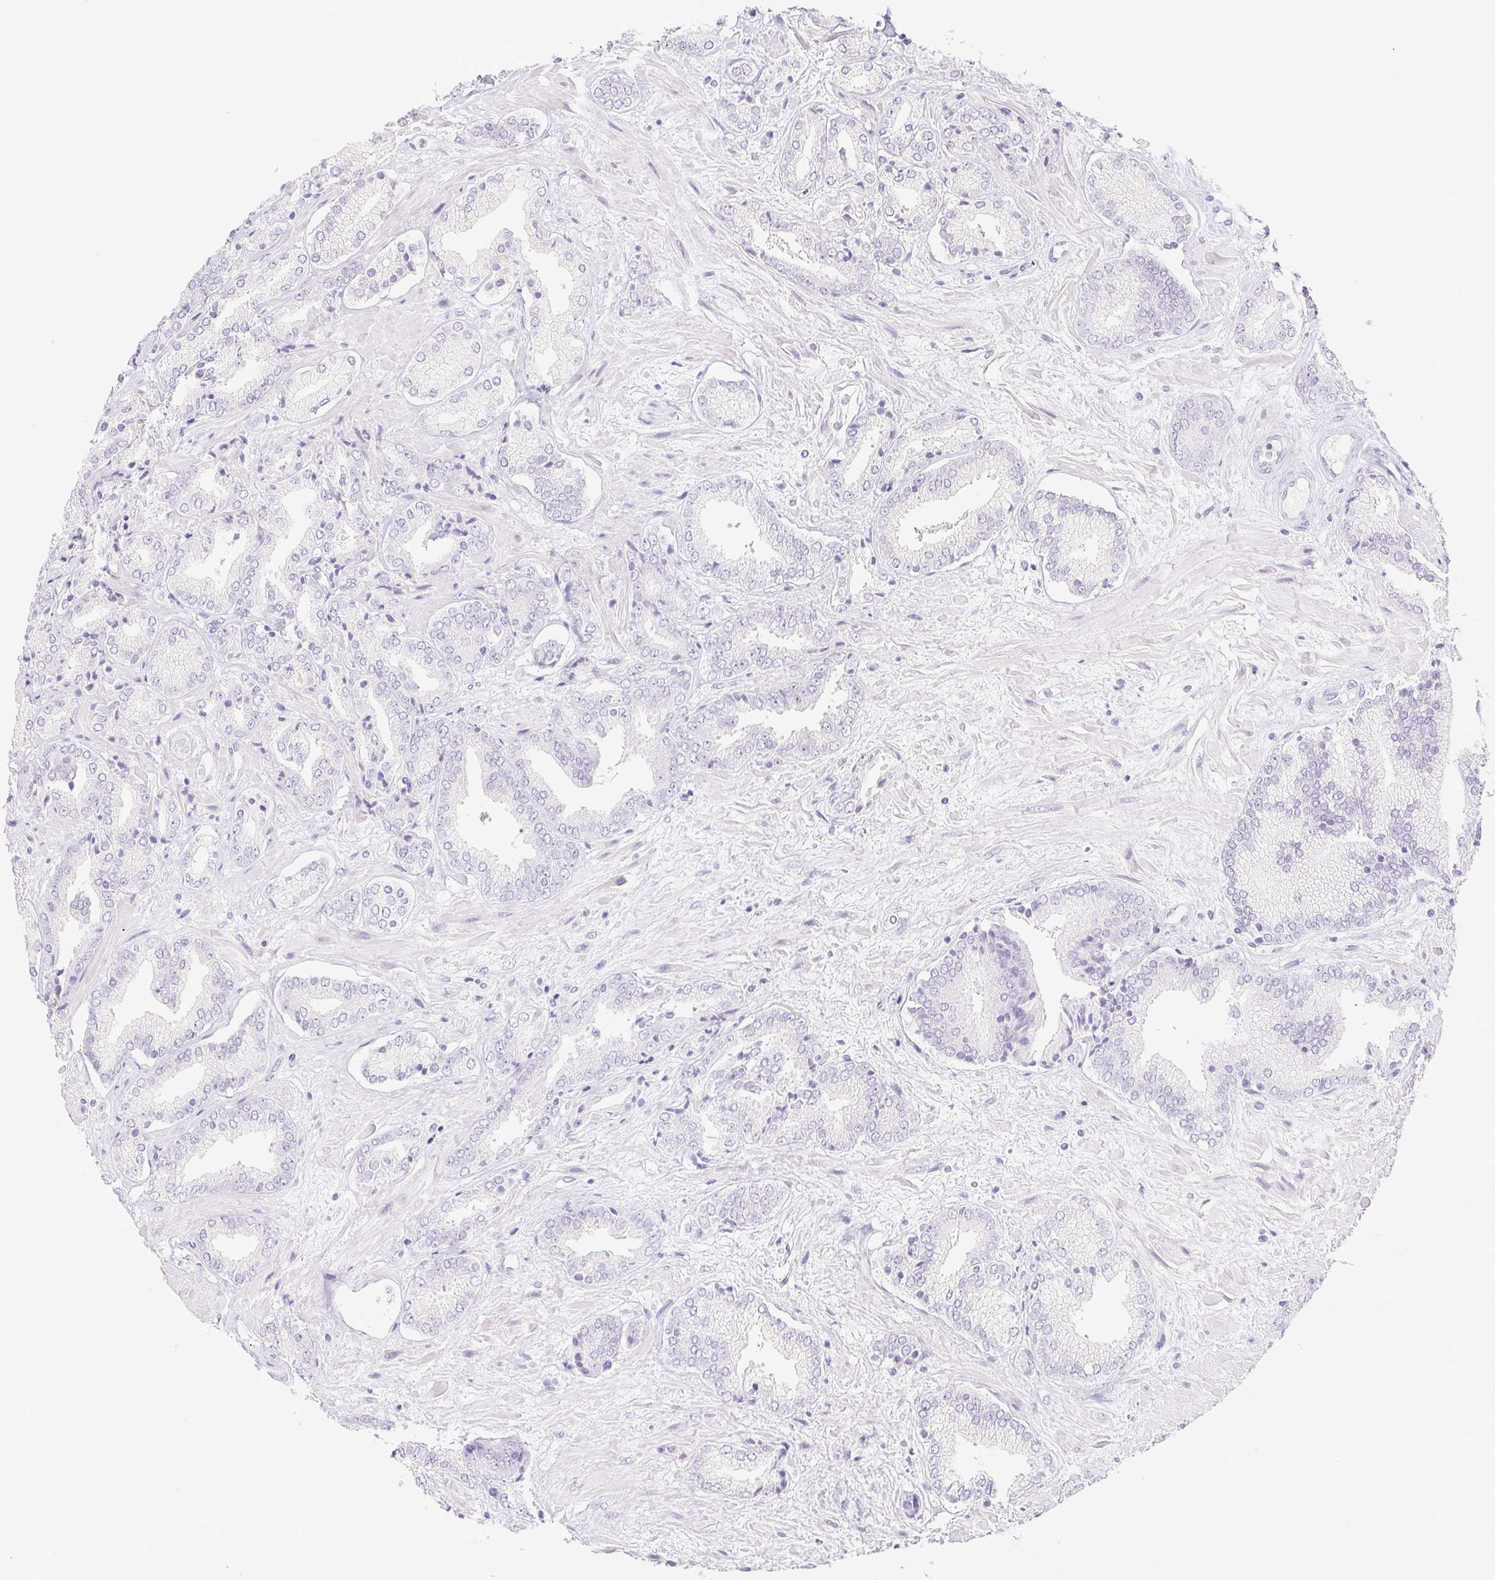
{"staining": {"intensity": "negative", "quantity": "none", "location": "none"}, "tissue": "prostate cancer", "cell_type": "Tumor cells", "image_type": "cancer", "snomed": [{"axis": "morphology", "description": "Adenocarcinoma, High grade"}, {"axis": "topography", "description": "Prostate"}], "caption": "Tumor cells show no significant expression in prostate high-grade adenocarcinoma.", "gene": "PAPPA2", "patient": {"sex": "male", "age": 56}}